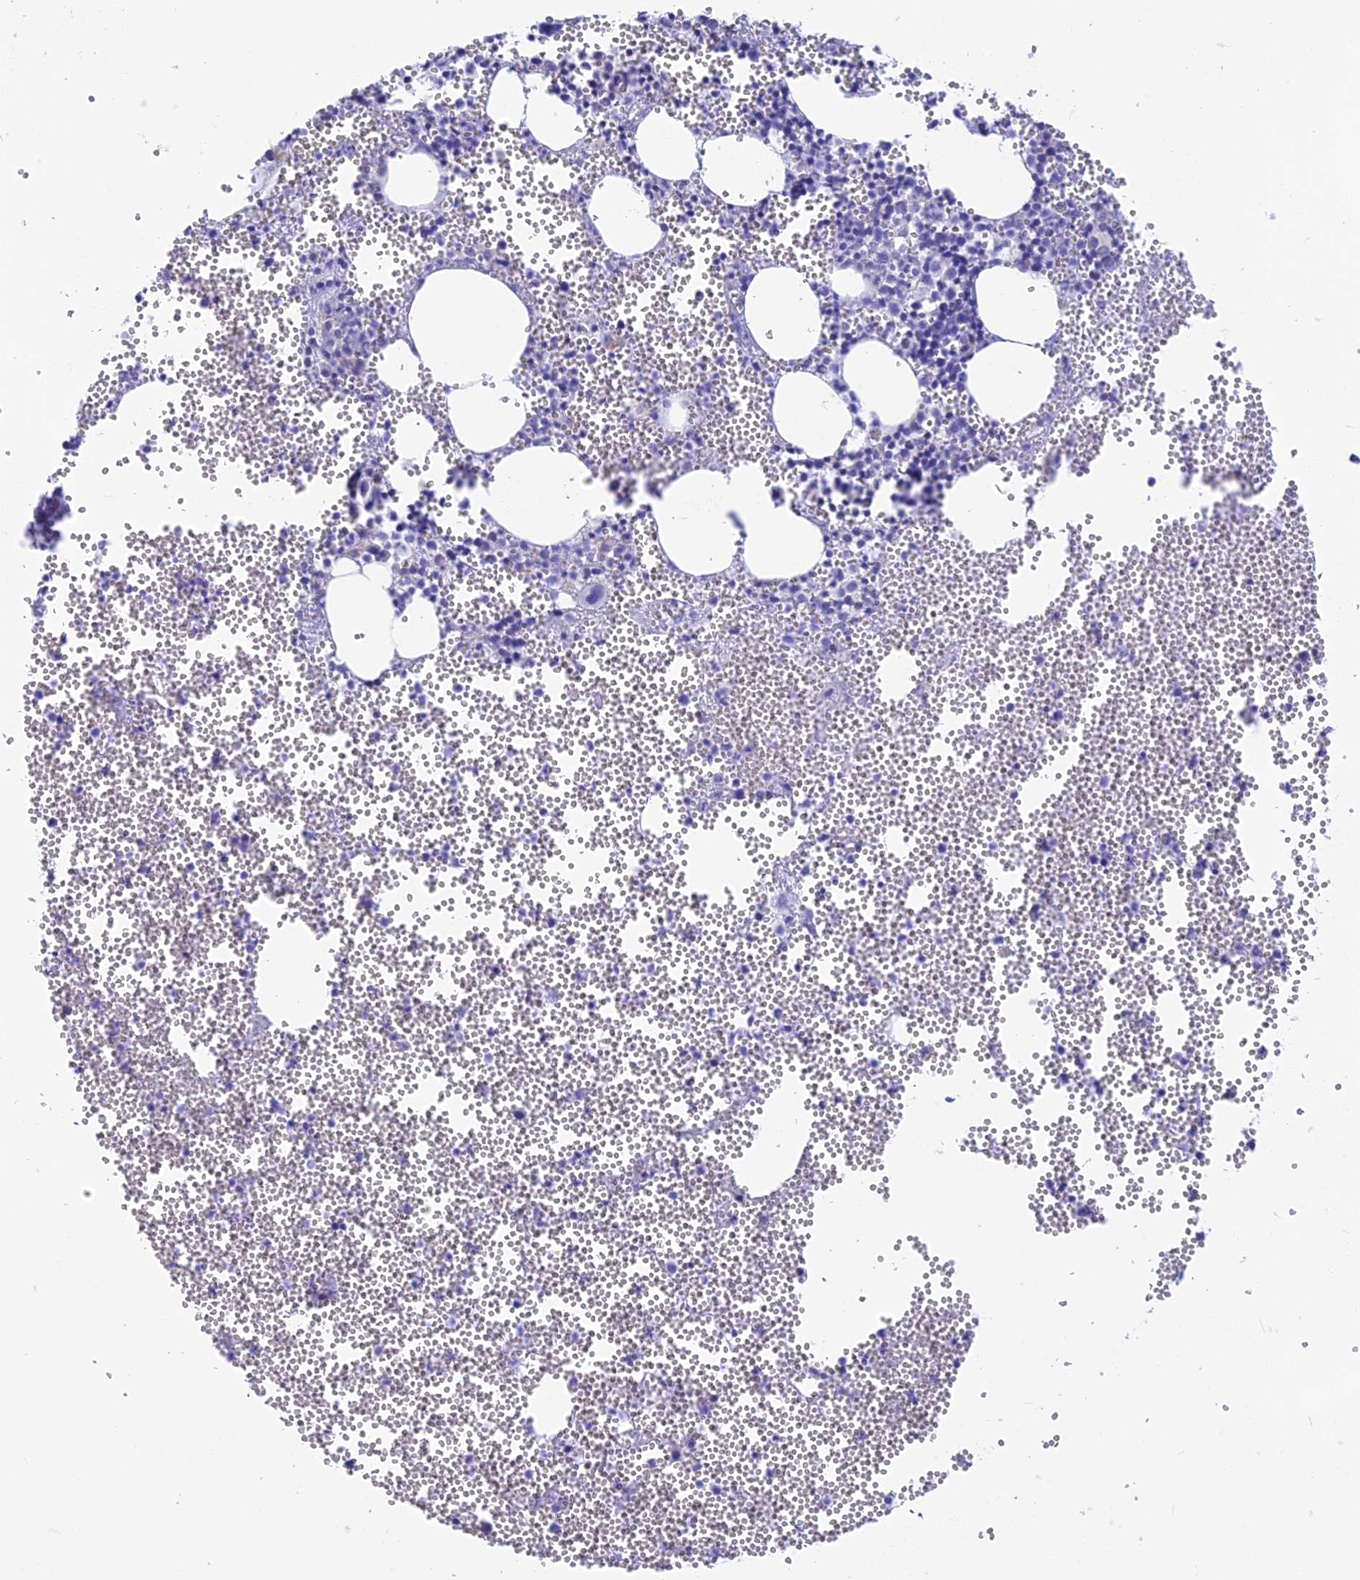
{"staining": {"intensity": "negative", "quantity": "none", "location": "none"}, "tissue": "bone marrow", "cell_type": "Hematopoietic cells", "image_type": "normal", "snomed": [{"axis": "morphology", "description": "Normal tissue, NOS"}, {"axis": "topography", "description": "Bone marrow"}], "caption": "Immunohistochemistry micrograph of normal bone marrow: bone marrow stained with DAB reveals no significant protein positivity in hematopoietic cells. (DAB IHC, high magnification).", "gene": "GNGT2", "patient": {"sex": "female", "age": 77}}